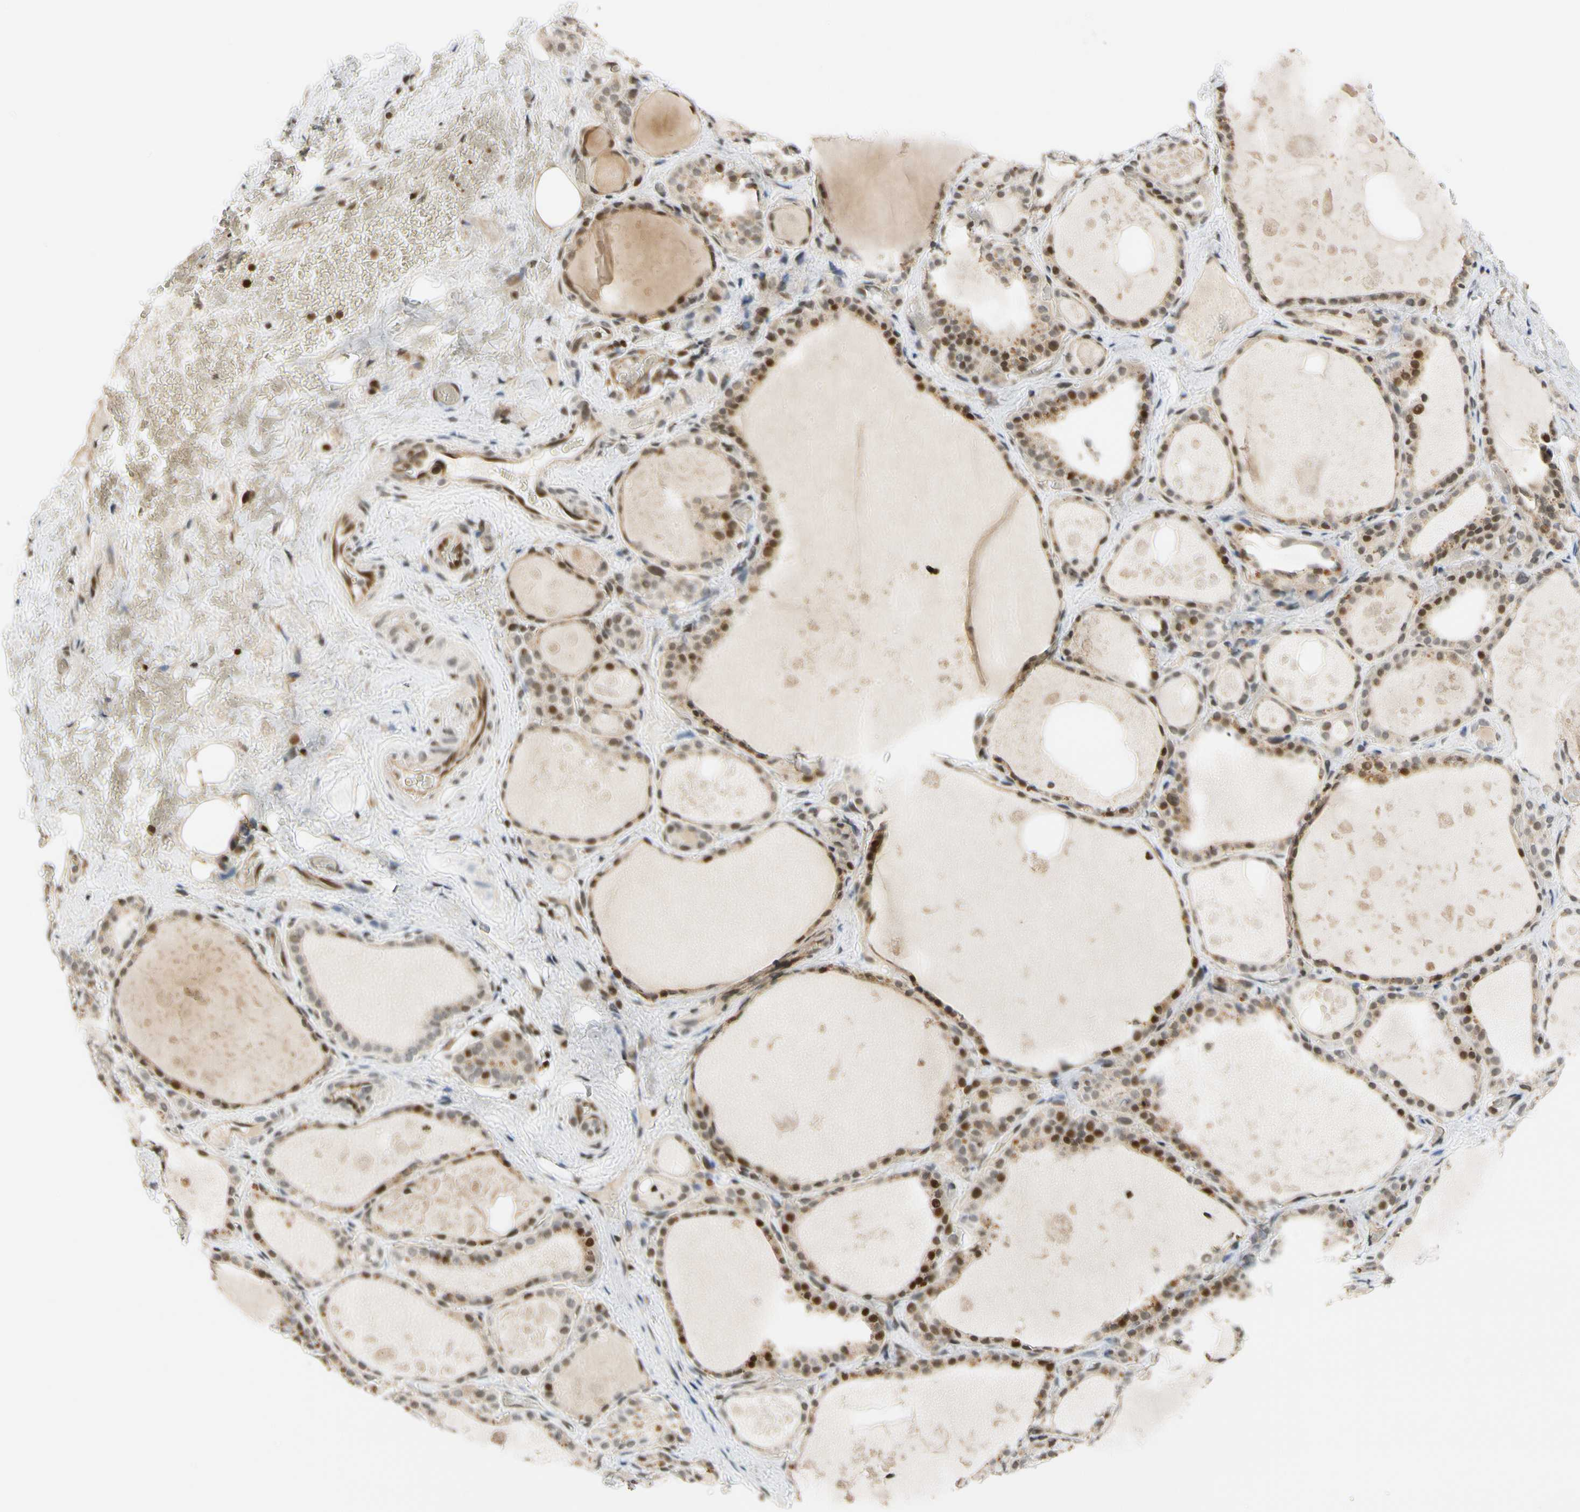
{"staining": {"intensity": "moderate", "quantity": ">75%", "location": "cytoplasmic/membranous,nuclear"}, "tissue": "thyroid gland", "cell_type": "Glandular cells", "image_type": "normal", "snomed": [{"axis": "morphology", "description": "Normal tissue, NOS"}, {"axis": "topography", "description": "Thyroid gland"}], "caption": "High-magnification brightfield microscopy of benign thyroid gland stained with DAB (brown) and counterstained with hematoxylin (blue). glandular cells exhibit moderate cytoplasmic/membranous,nuclear staining is seen in about>75% of cells. (DAB IHC, brown staining for protein, blue staining for nuclei).", "gene": "CDK7", "patient": {"sex": "male", "age": 61}}